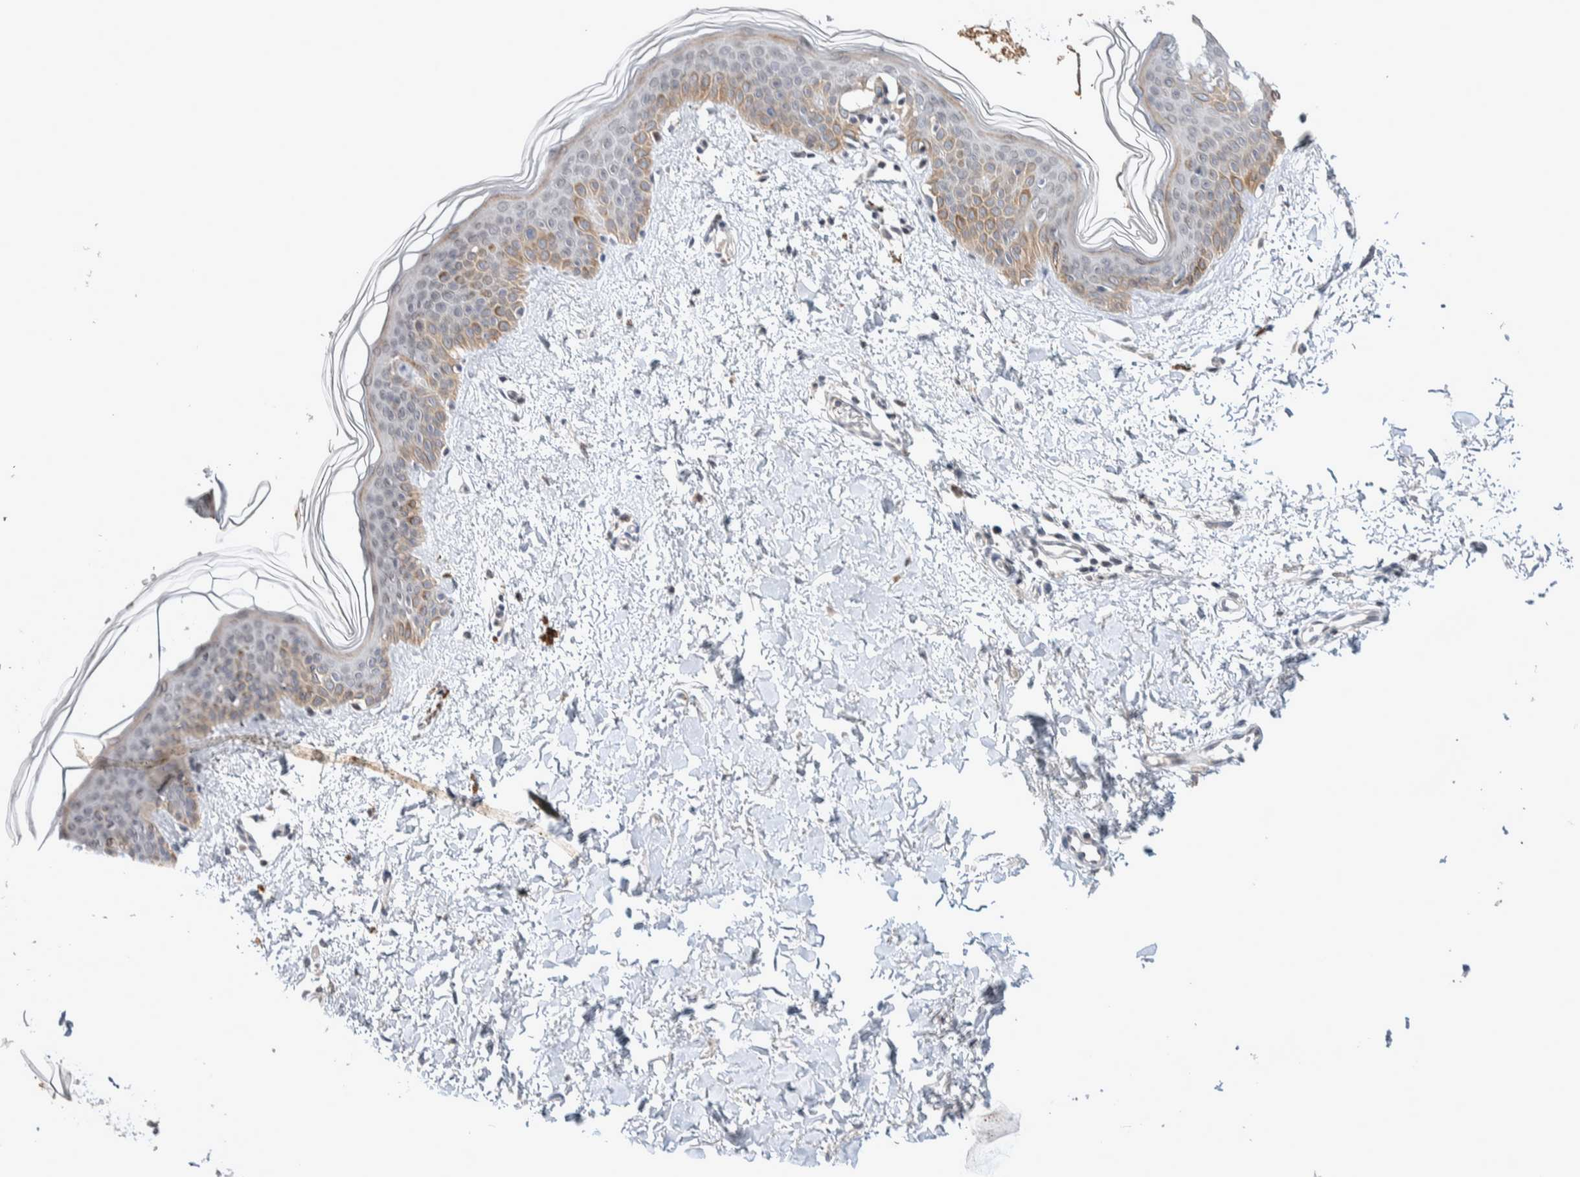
{"staining": {"intensity": "negative", "quantity": "none", "location": "none"}, "tissue": "skin", "cell_type": "Fibroblasts", "image_type": "normal", "snomed": [{"axis": "morphology", "description": "Normal tissue, NOS"}, {"axis": "topography", "description": "Skin"}], "caption": "Immunohistochemistry (IHC) histopathology image of benign skin stained for a protein (brown), which shows no staining in fibroblasts. (Immunohistochemistry (IHC), brightfield microscopy, high magnification).", "gene": "CRAT", "patient": {"sex": "female", "age": 46}}